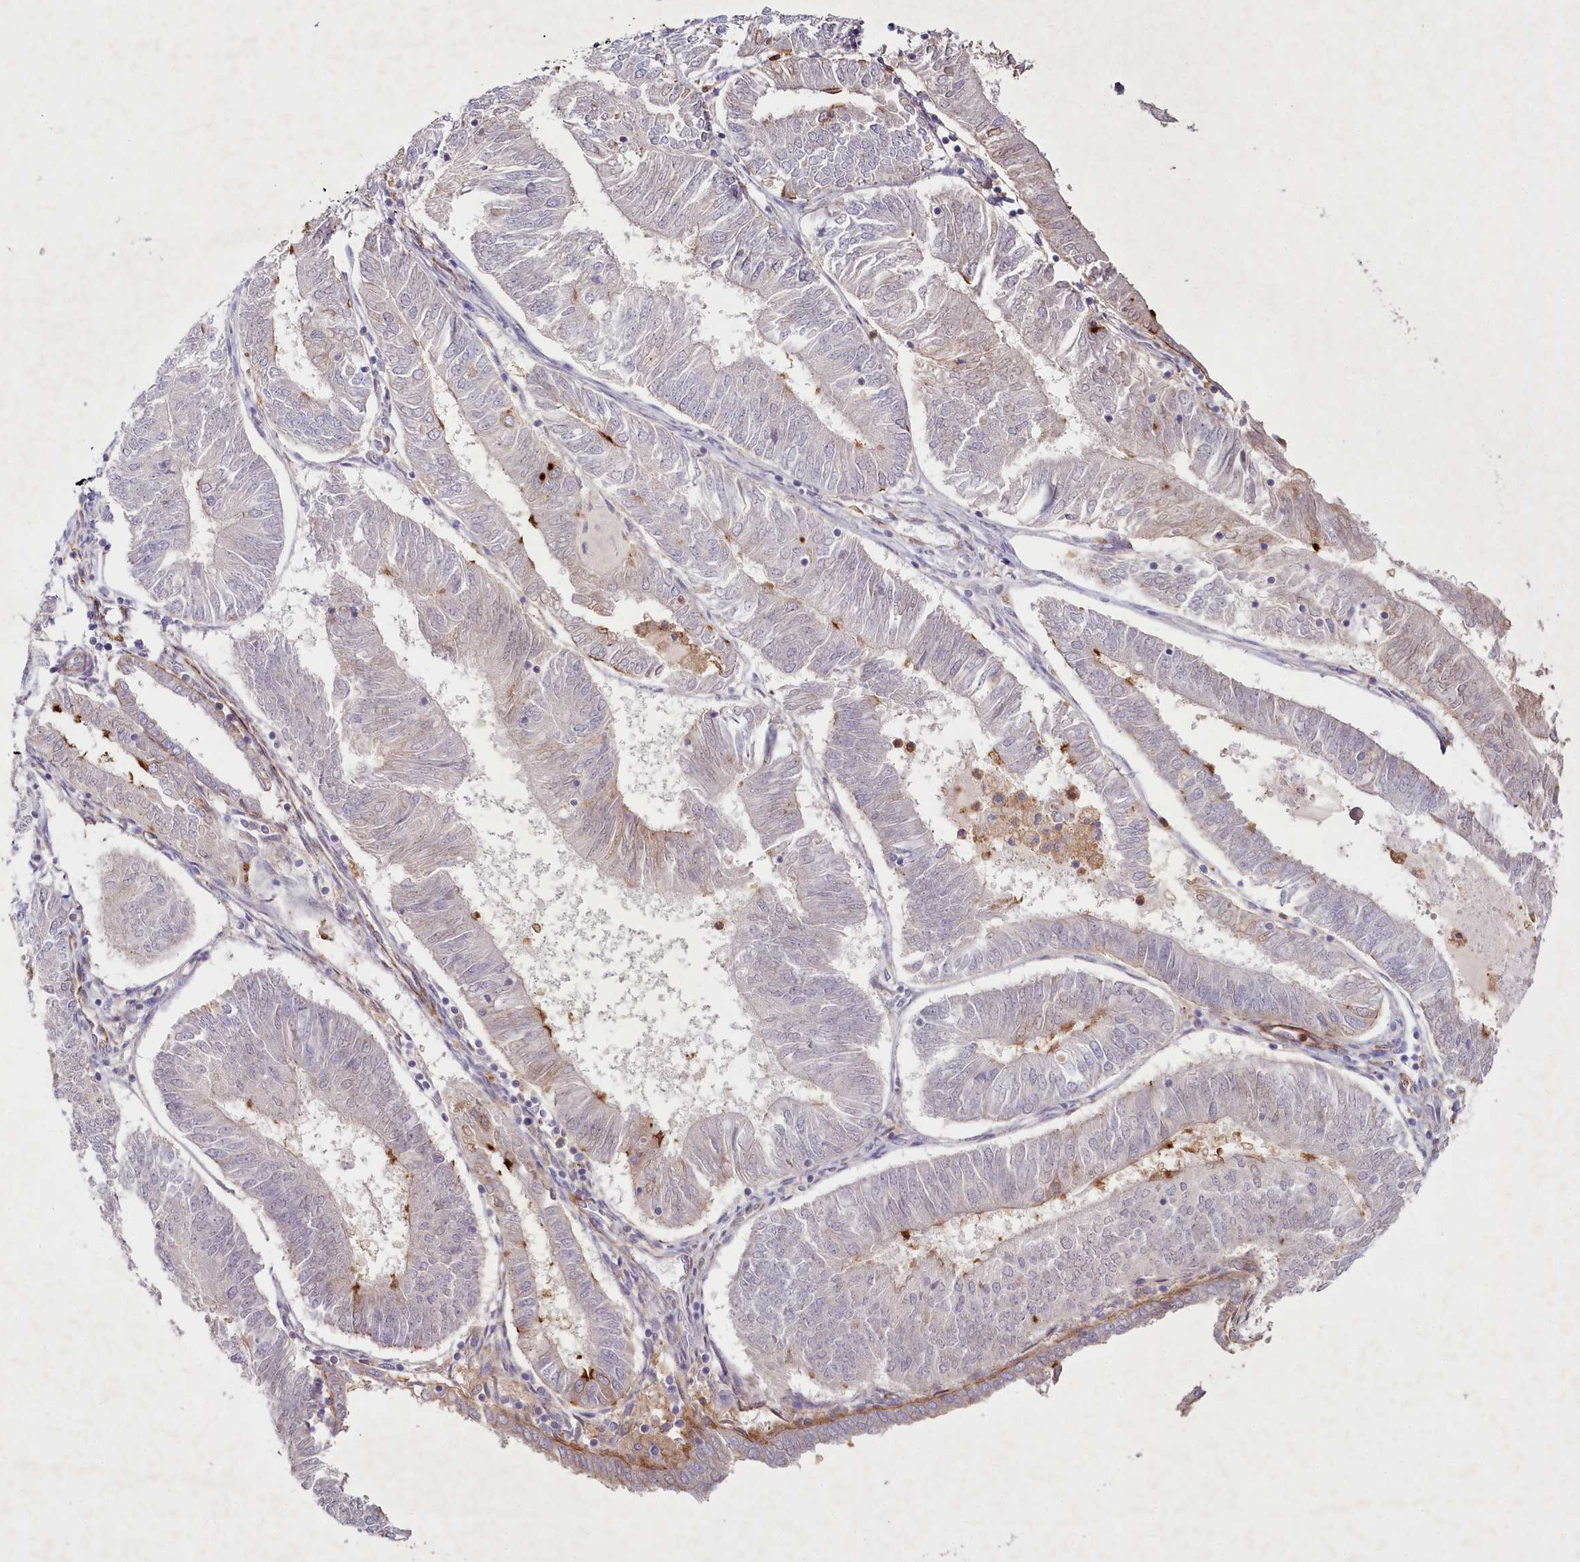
{"staining": {"intensity": "moderate", "quantity": "<25%", "location": "cytoplasmic/membranous"}, "tissue": "endometrial cancer", "cell_type": "Tumor cells", "image_type": "cancer", "snomed": [{"axis": "morphology", "description": "Adenocarcinoma, NOS"}, {"axis": "topography", "description": "Endometrium"}], "caption": "Endometrial adenocarcinoma stained for a protein (brown) shows moderate cytoplasmic/membranous positive expression in approximately <25% of tumor cells.", "gene": "ALDH3B1", "patient": {"sex": "female", "age": 58}}